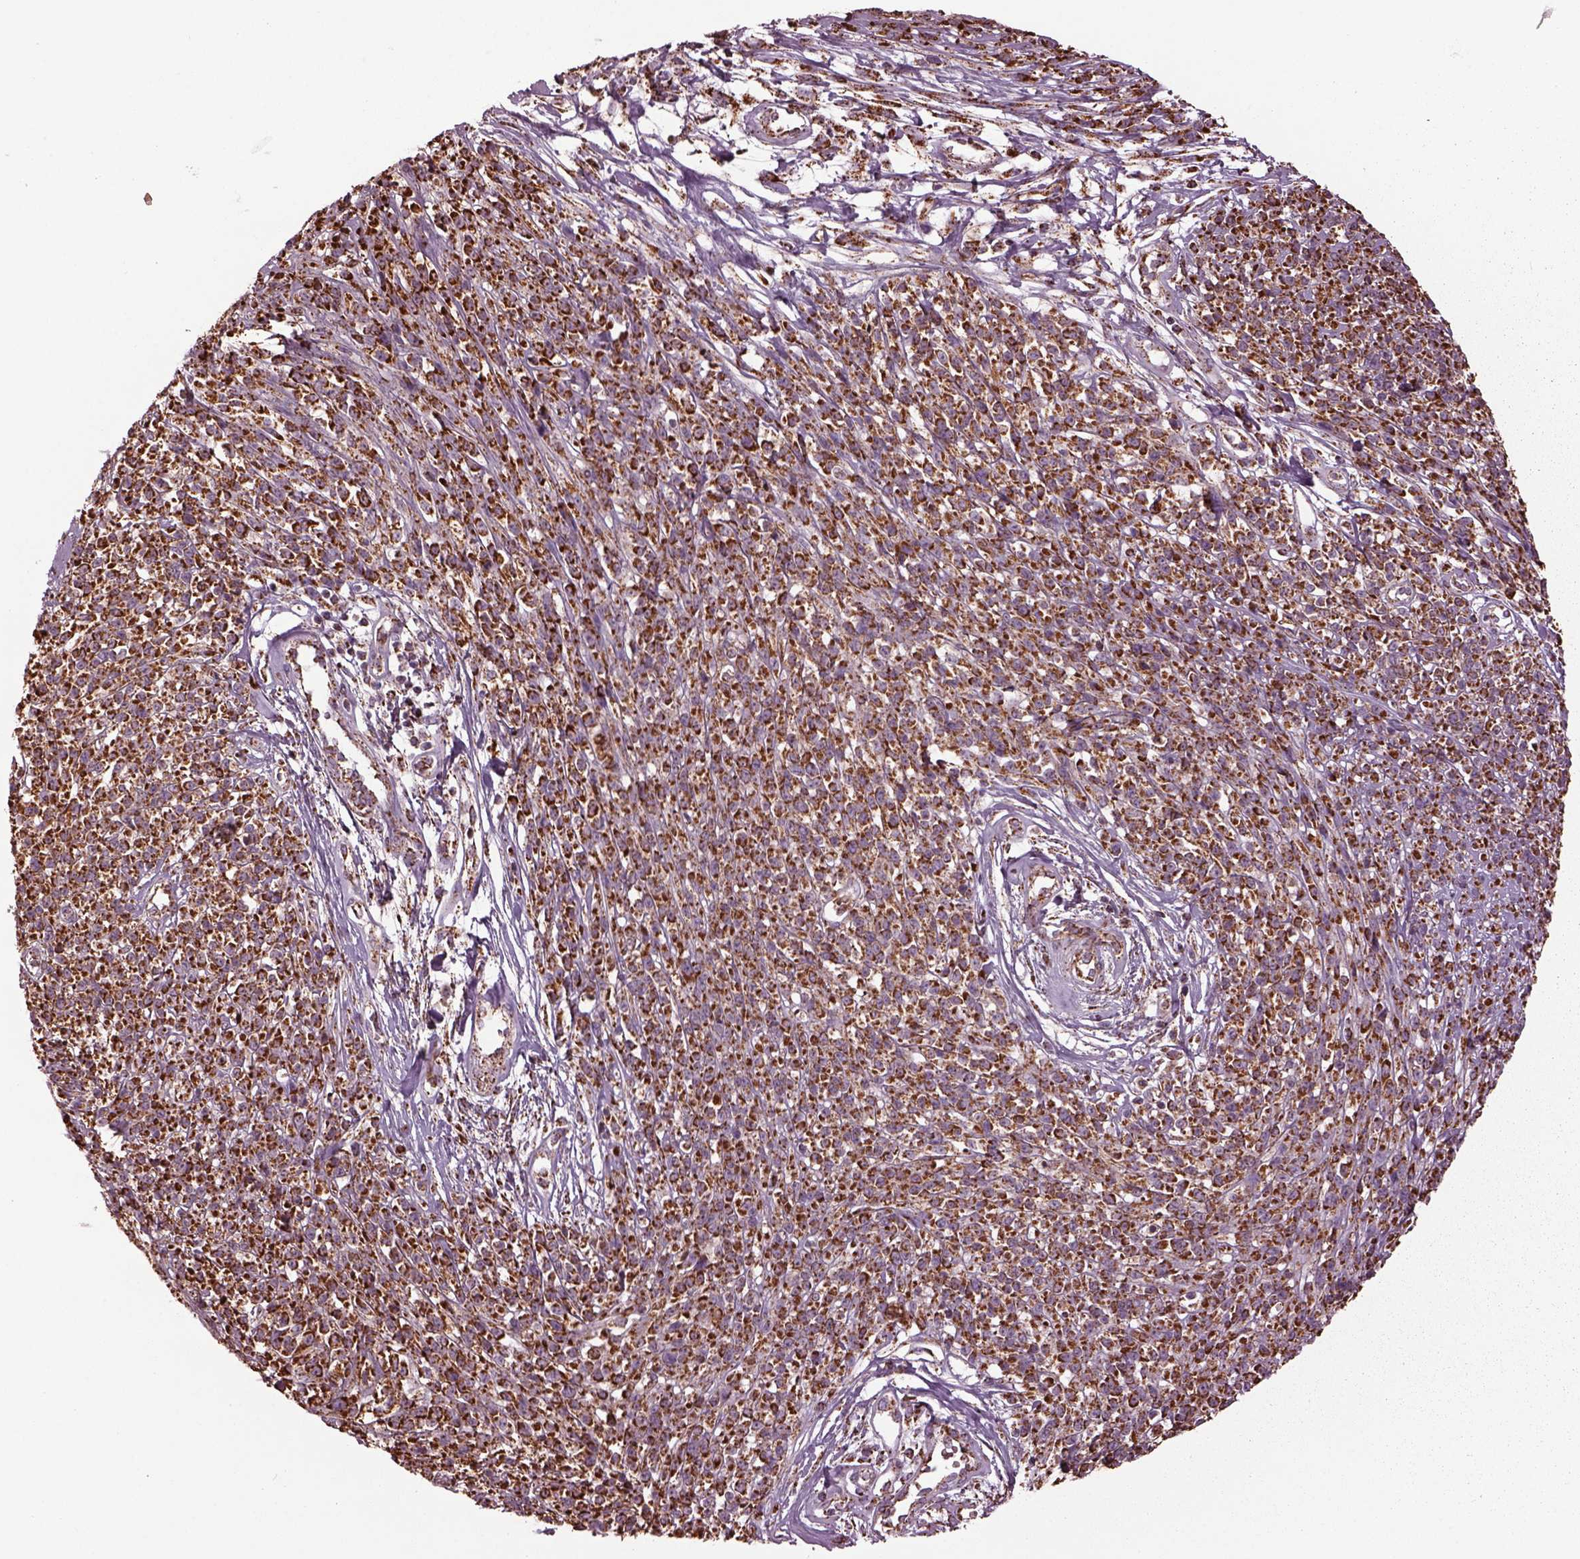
{"staining": {"intensity": "moderate", "quantity": ">75%", "location": "cytoplasmic/membranous"}, "tissue": "melanoma", "cell_type": "Tumor cells", "image_type": "cancer", "snomed": [{"axis": "morphology", "description": "Malignant melanoma, NOS"}, {"axis": "topography", "description": "Skin"}, {"axis": "topography", "description": "Skin of trunk"}], "caption": "Immunohistochemical staining of human melanoma demonstrates medium levels of moderate cytoplasmic/membranous protein expression in approximately >75% of tumor cells. (brown staining indicates protein expression, while blue staining denotes nuclei).", "gene": "TMEM254", "patient": {"sex": "male", "age": 74}}